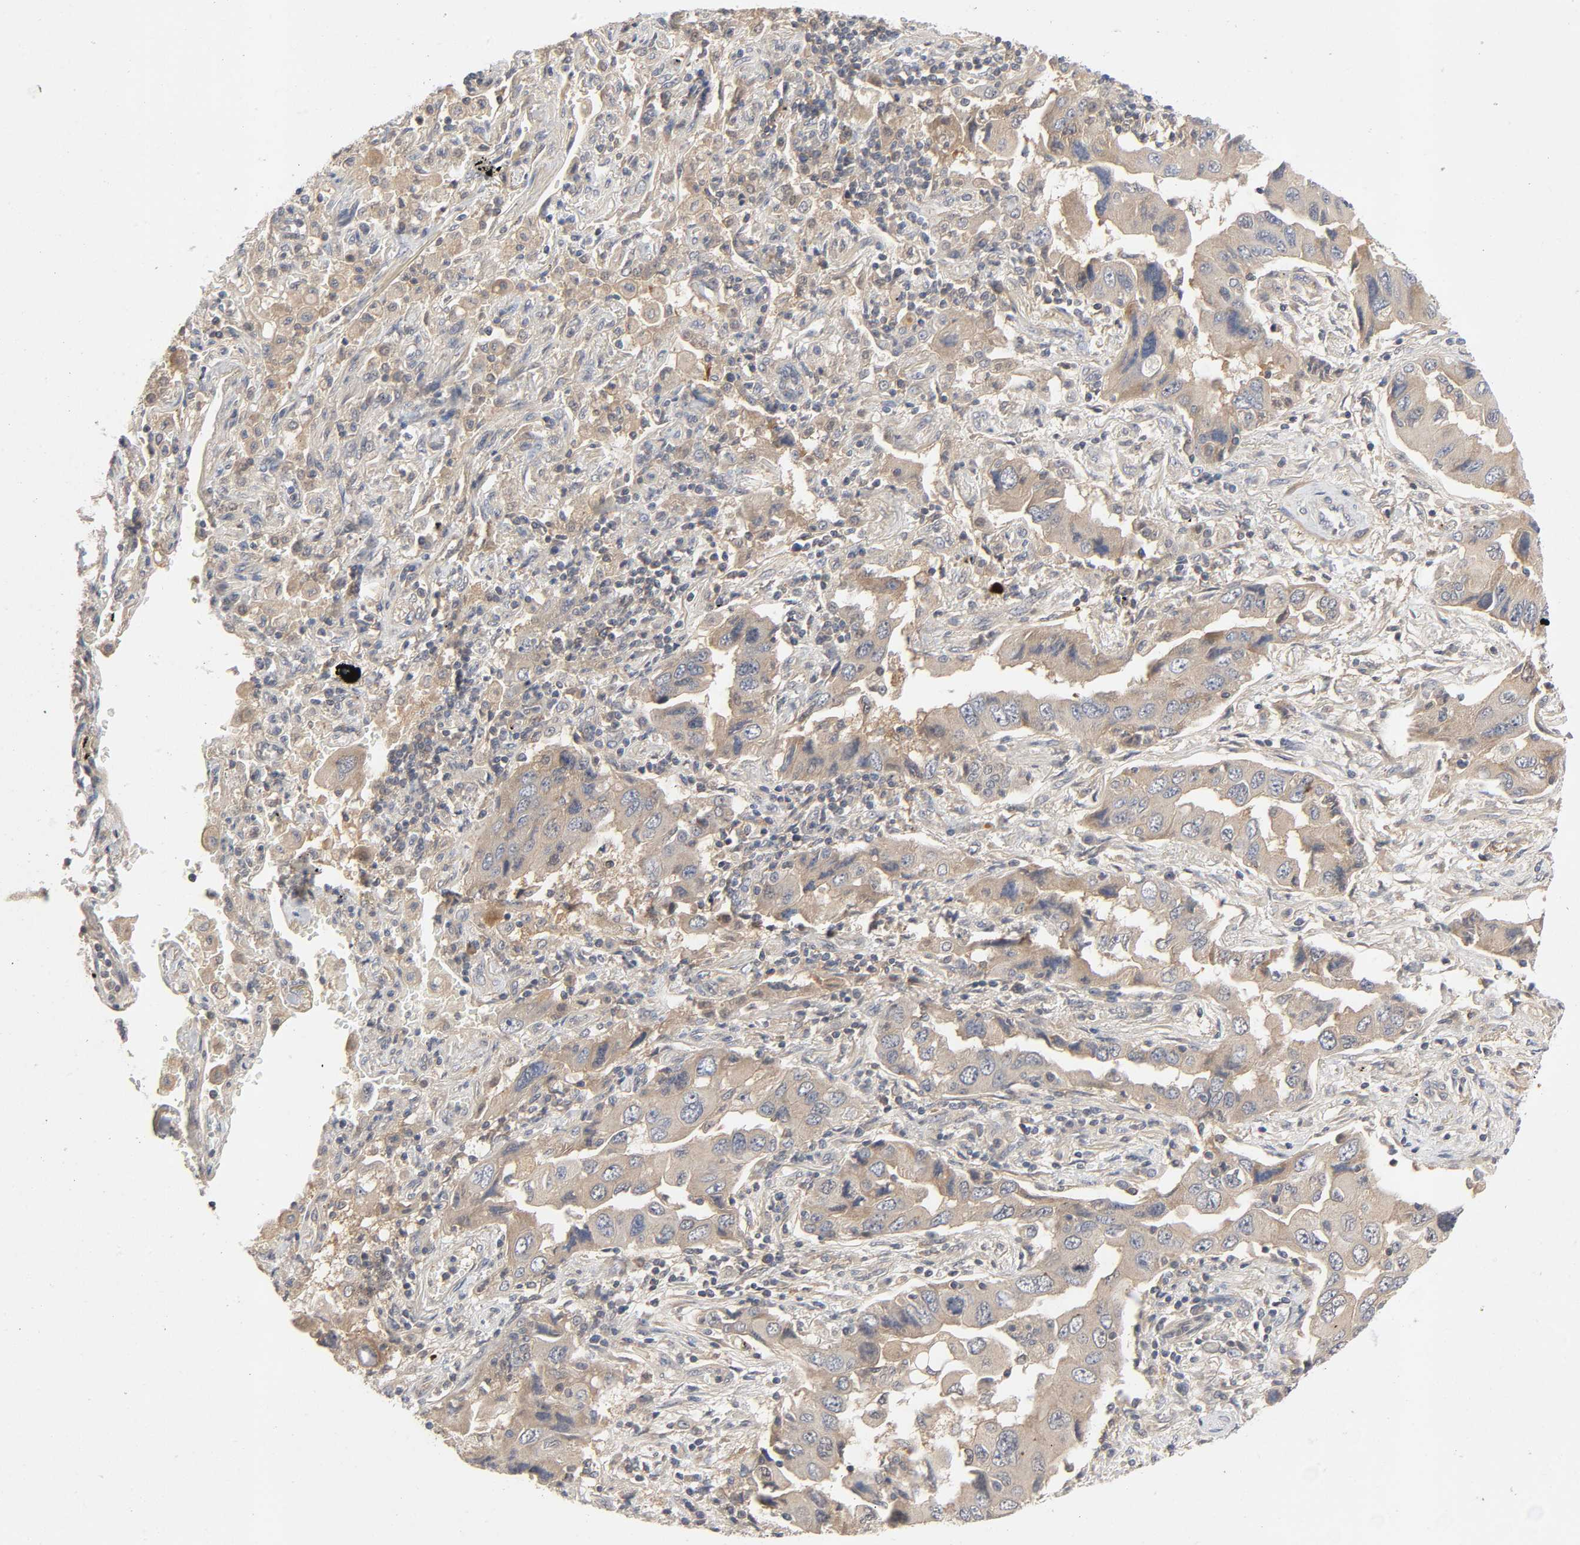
{"staining": {"intensity": "moderate", "quantity": ">75%", "location": "cytoplasmic/membranous"}, "tissue": "lung cancer", "cell_type": "Tumor cells", "image_type": "cancer", "snomed": [{"axis": "morphology", "description": "Adenocarcinoma, NOS"}, {"axis": "topography", "description": "Lung"}], "caption": "Protein analysis of lung cancer tissue displays moderate cytoplasmic/membranous positivity in approximately >75% of tumor cells.", "gene": "CPB2", "patient": {"sex": "female", "age": 65}}